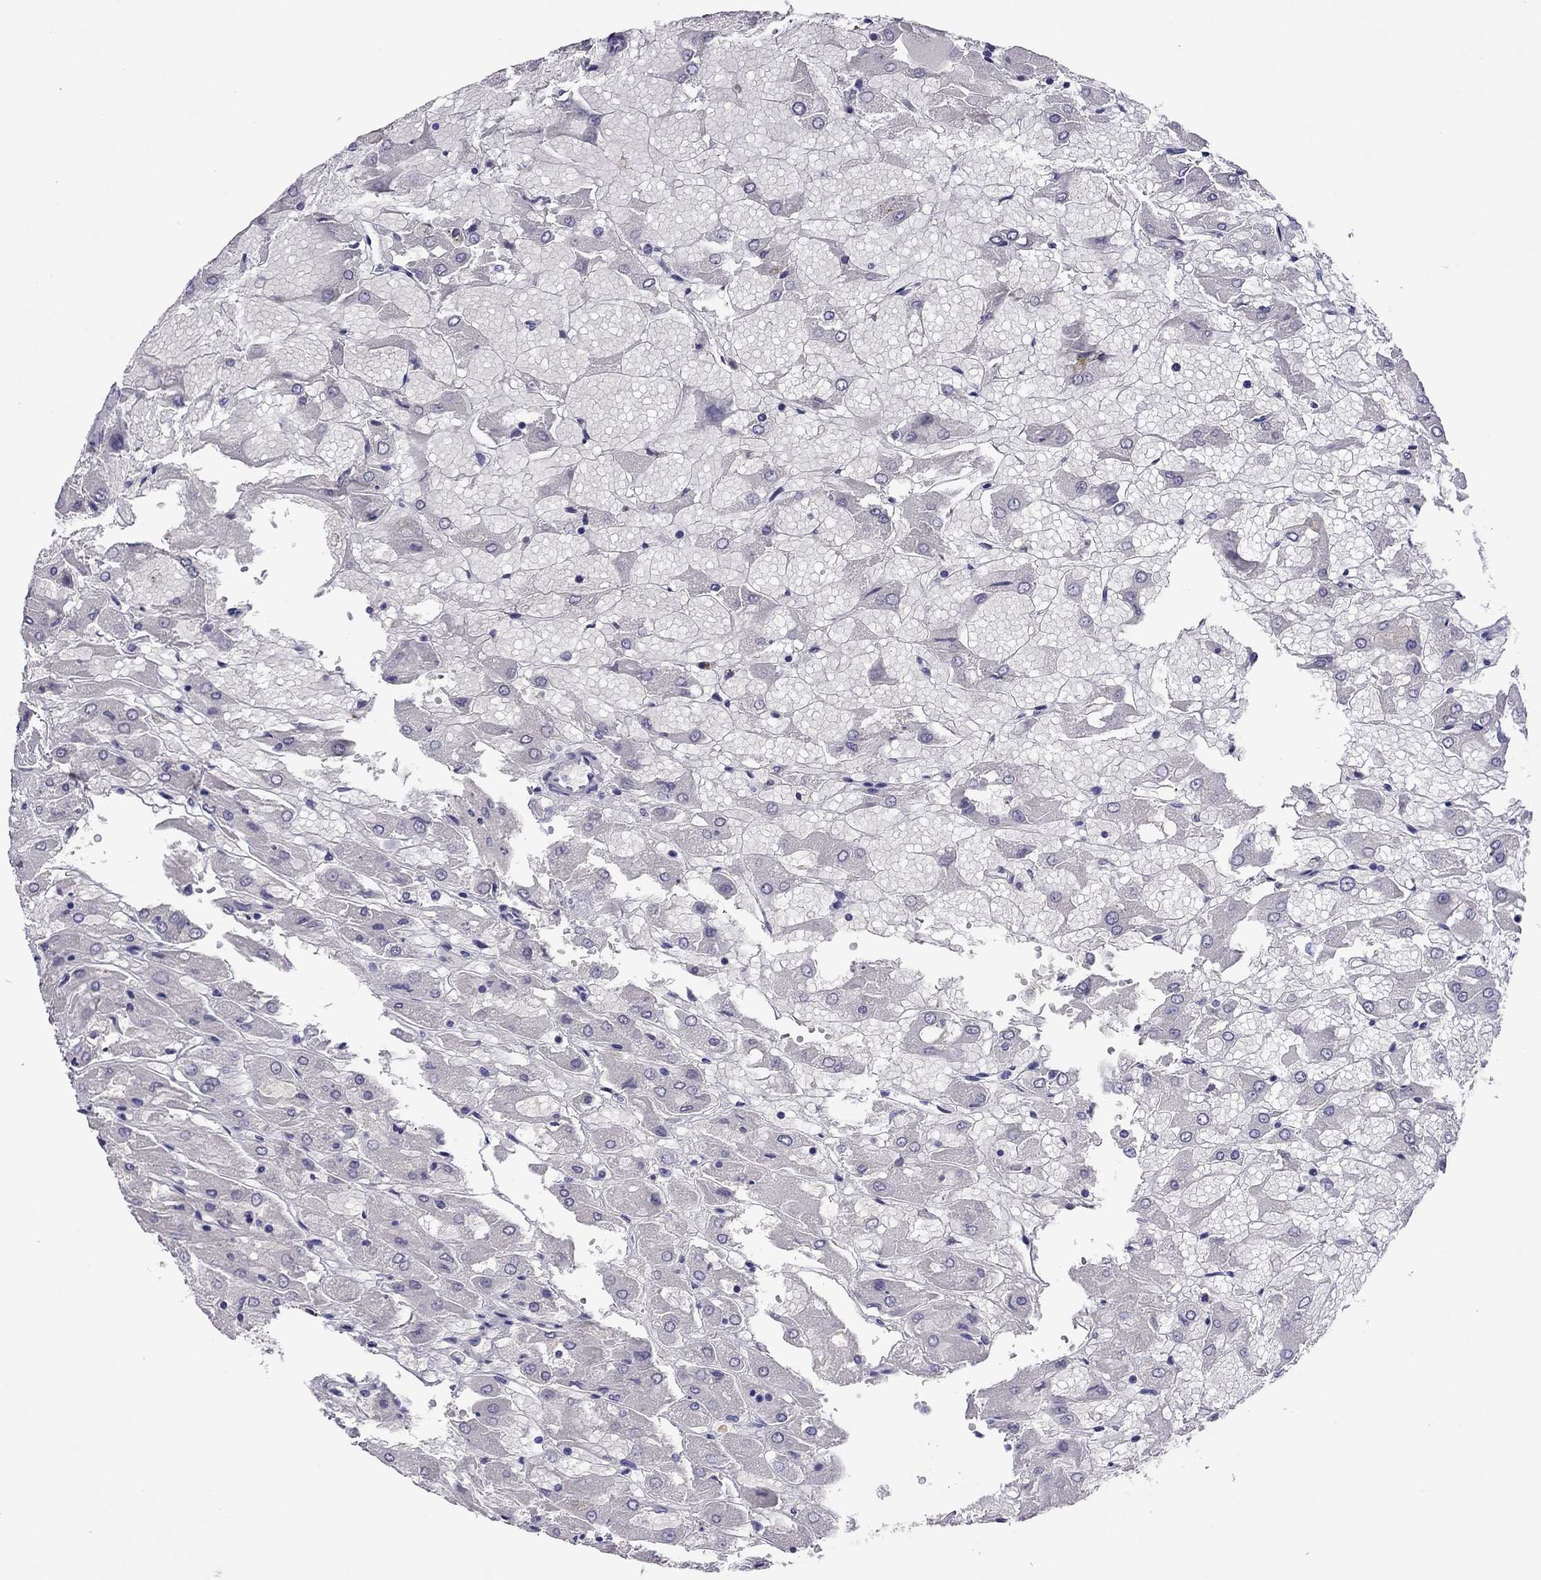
{"staining": {"intensity": "negative", "quantity": "none", "location": "none"}, "tissue": "renal cancer", "cell_type": "Tumor cells", "image_type": "cancer", "snomed": [{"axis": "morphology", "description": "Adenocarcinoma, NOS"}, {"axis": "topography", "description": "Kidney"}], "caption": "Image shows no significant protein positivity in tumor cells of adenocarcinoma (renal).", "gene": "ODF4", "patient": {"sex": "male", "age": 72}}